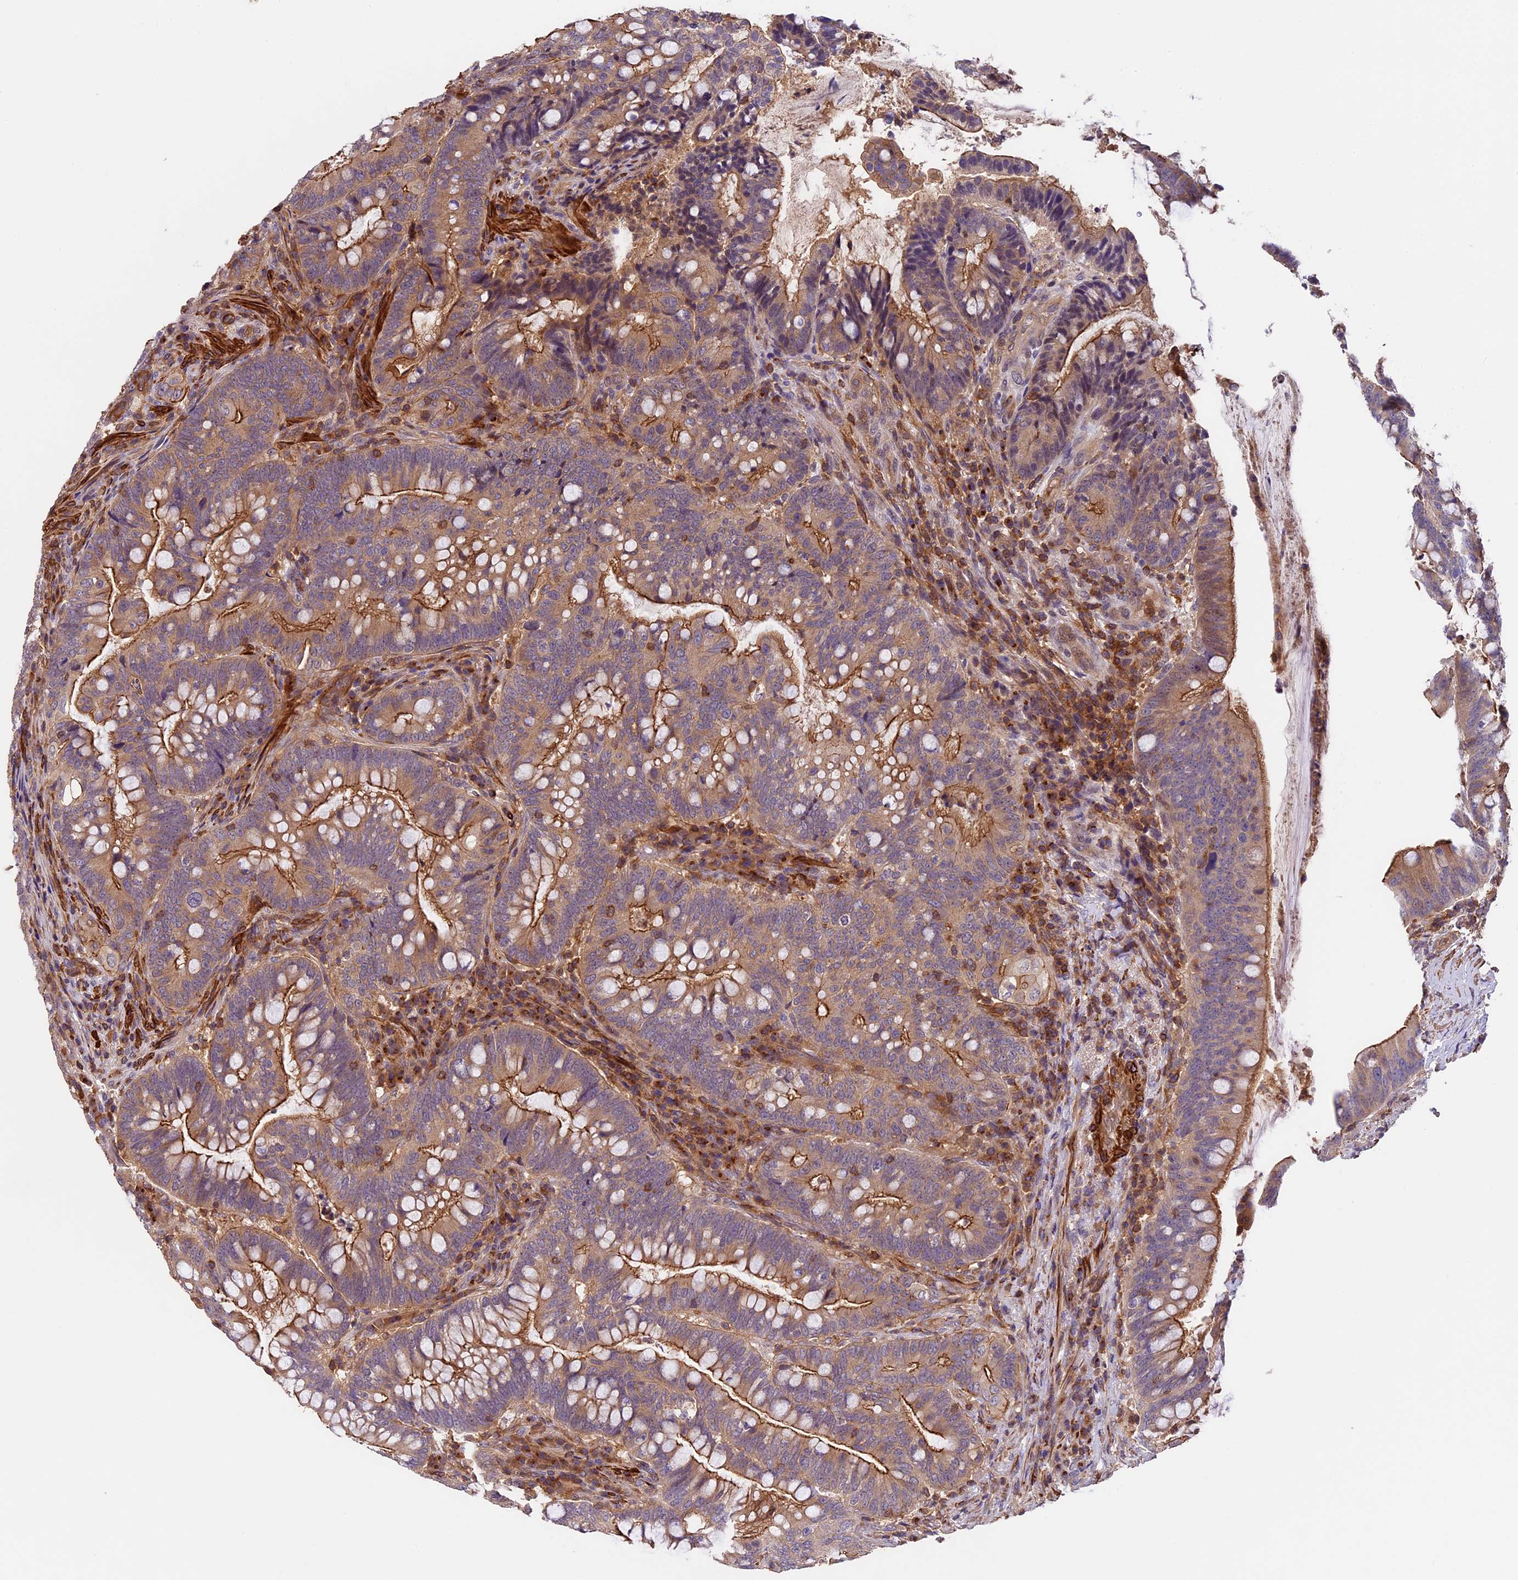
{"staining": {"intensity": "strong", "quantity": ">75%", "location": "cytoplasmic/membranous"}, "tissue": "colorectal cancer", "cell_type": "Tumor cells", "image_type": "cancer", "snomed": [{"axis": "morphology", "description": "Adenocarcinoma, NOS"}, {"axis": "topography", "description": "Colon"}], "caption": "Approximately >75% of tumor cells in adenocarcinoma (colorectal) demonstrate strong cytoplasmic/membranous protein expression as visualized by brown immunohistochemical staining.", "gene": "TBC1D1", "patient": {"sex": "female", "age": 66}}